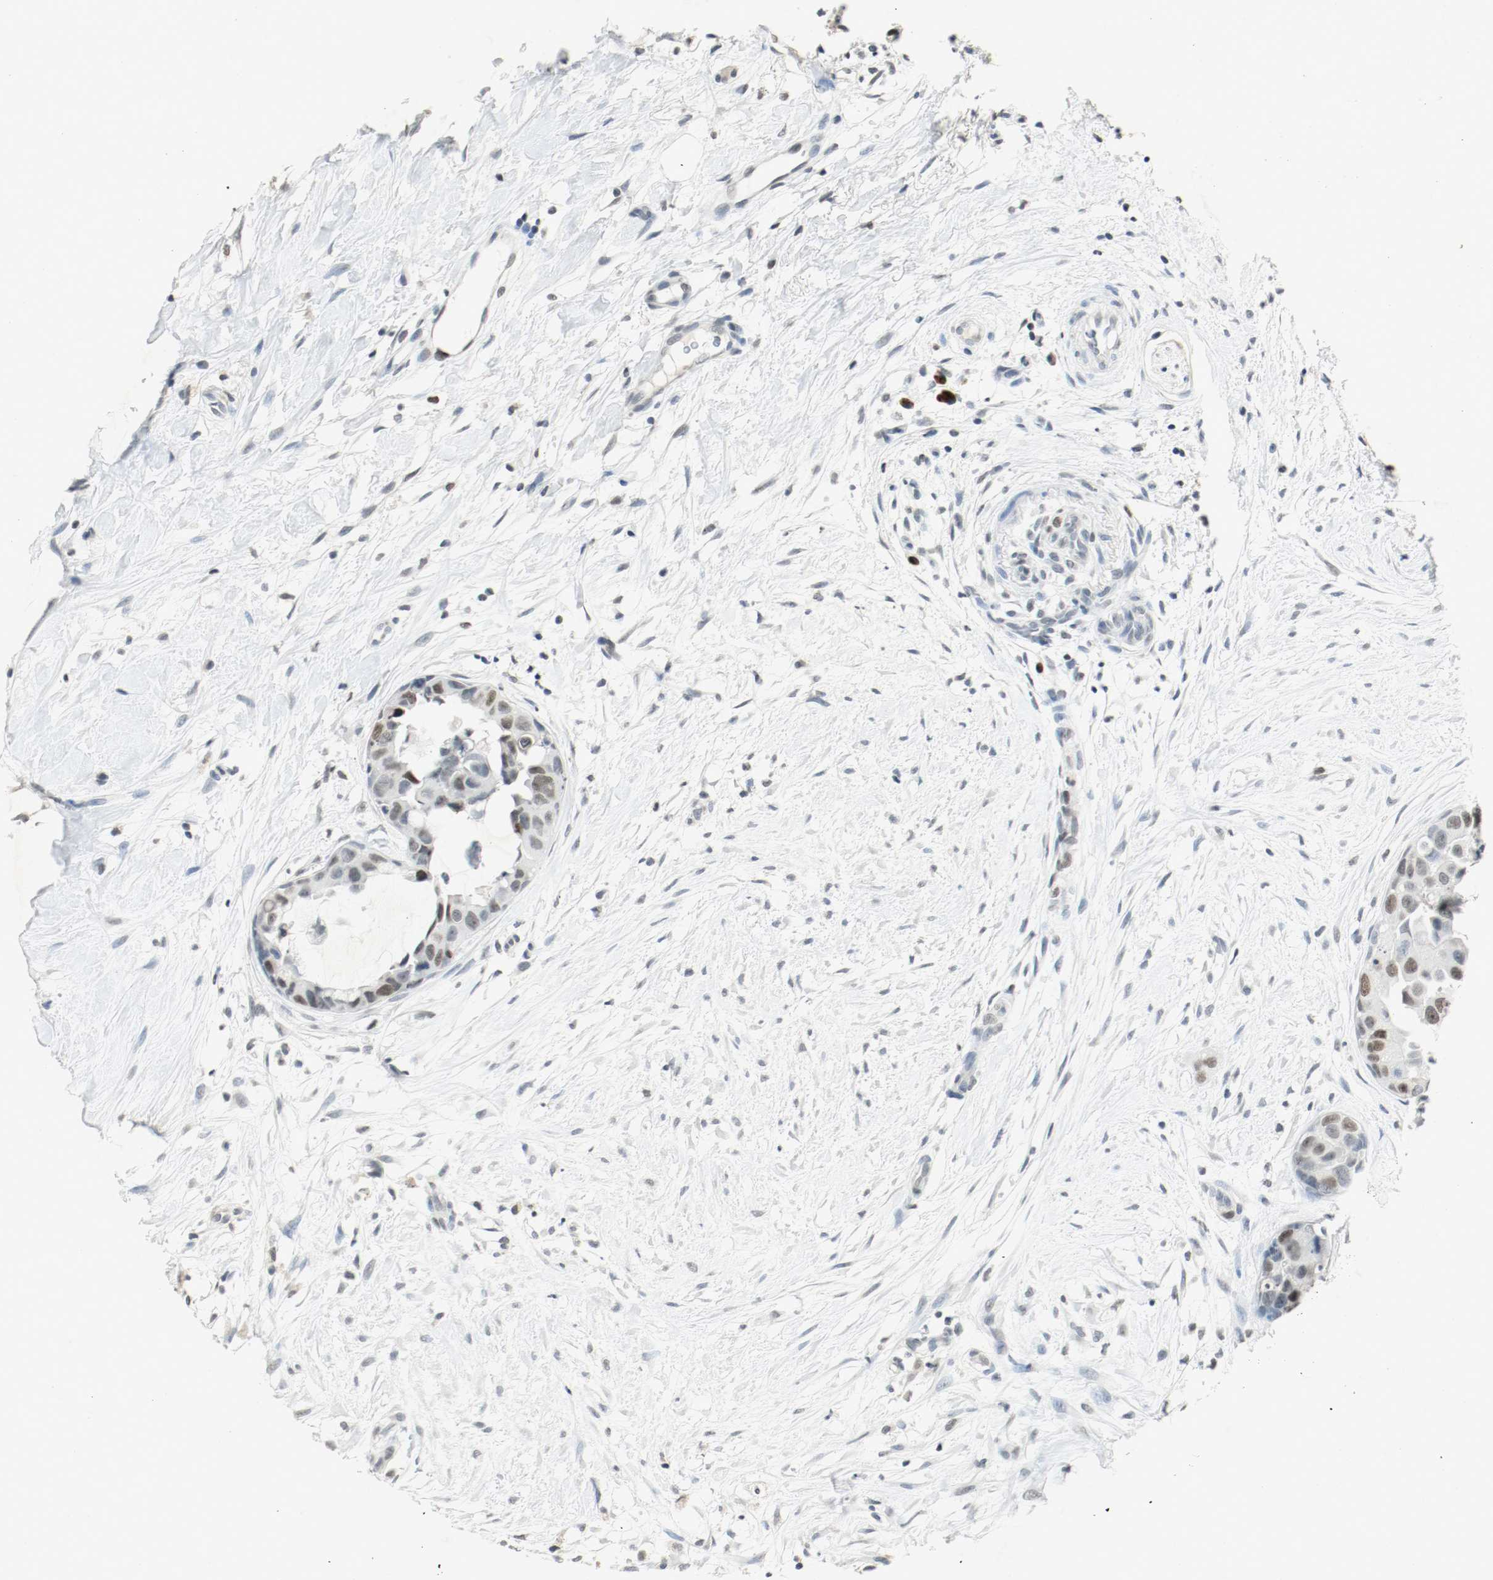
{"staining": {"intensity": "moderate", "quantity": "25%-75%", "location": "nuclear"}, "tissue": "breast cancer", "cell_type": "Tumor cells", "image_type": "cancer", "snomed": [{"axis": "morphology", "description": "Duct carcinoma"}, {"axis": "topography", "description": "Breast"}], "caption": "Breast cancer (invasive ductal carcinoma) was stained to show a protein in brown. There is medium levels of moderate nuclear positivity in approximately 25%-75% of tumor cells. (Stains: DAB in brown, nuclei in blue, Microscopy: brightfield microscopy at high magnification).", "gene": "DNMT1", "patient": {"sex": "female", "age": 40}}